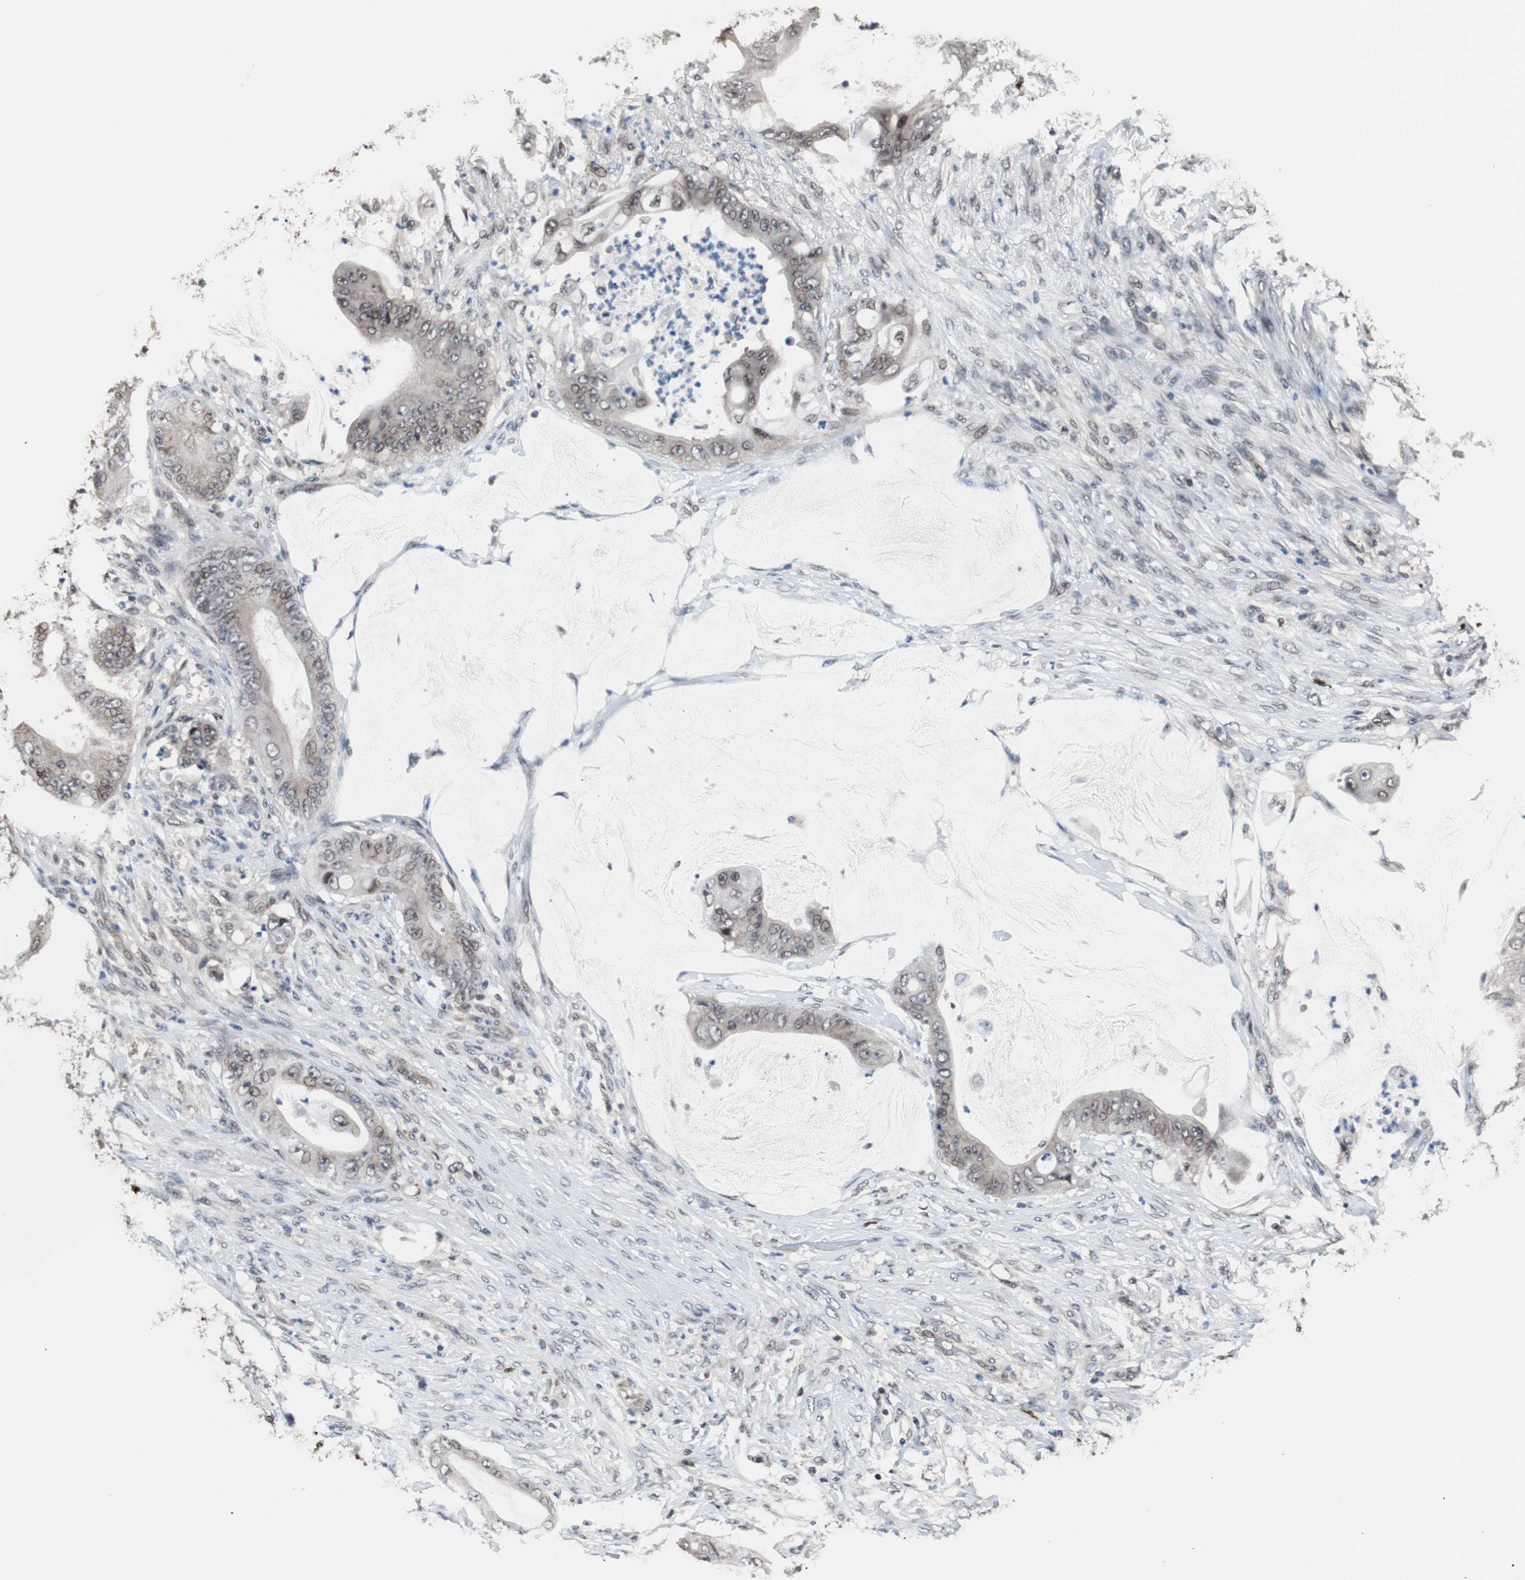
{"staining": {"intensity": "weak", "quantity": "25%-75%", "location": "cytoplasmic/membranous,nuclear"}, "tissue": "stomach cancer", "cell_type": "Tumor cells", "image_type": "cancer", "snomed": [{"axis": "morphology", "description": "Adenocarcinoma, NOS"}, {"axis": "topography", "description": "Stomach"}], "caption": "High-magnification brightfield microscopy of stomach cancer stained with DAB (3,3'-diaminobenzidine) (brown) and counterstained with hematoxylin (blue). tumor cells exhibit weak cytoplasmic/membranous and nuclear positivity is identified in approximately25%-75% of cells. The staining was performed using DAB to visualize the protein expression in brown, while the nuclei were stained in blue with hematoxylin (Magnification: 20x).", "gene": "POGZ", "patient": {"sex": "female", "age": 73}}